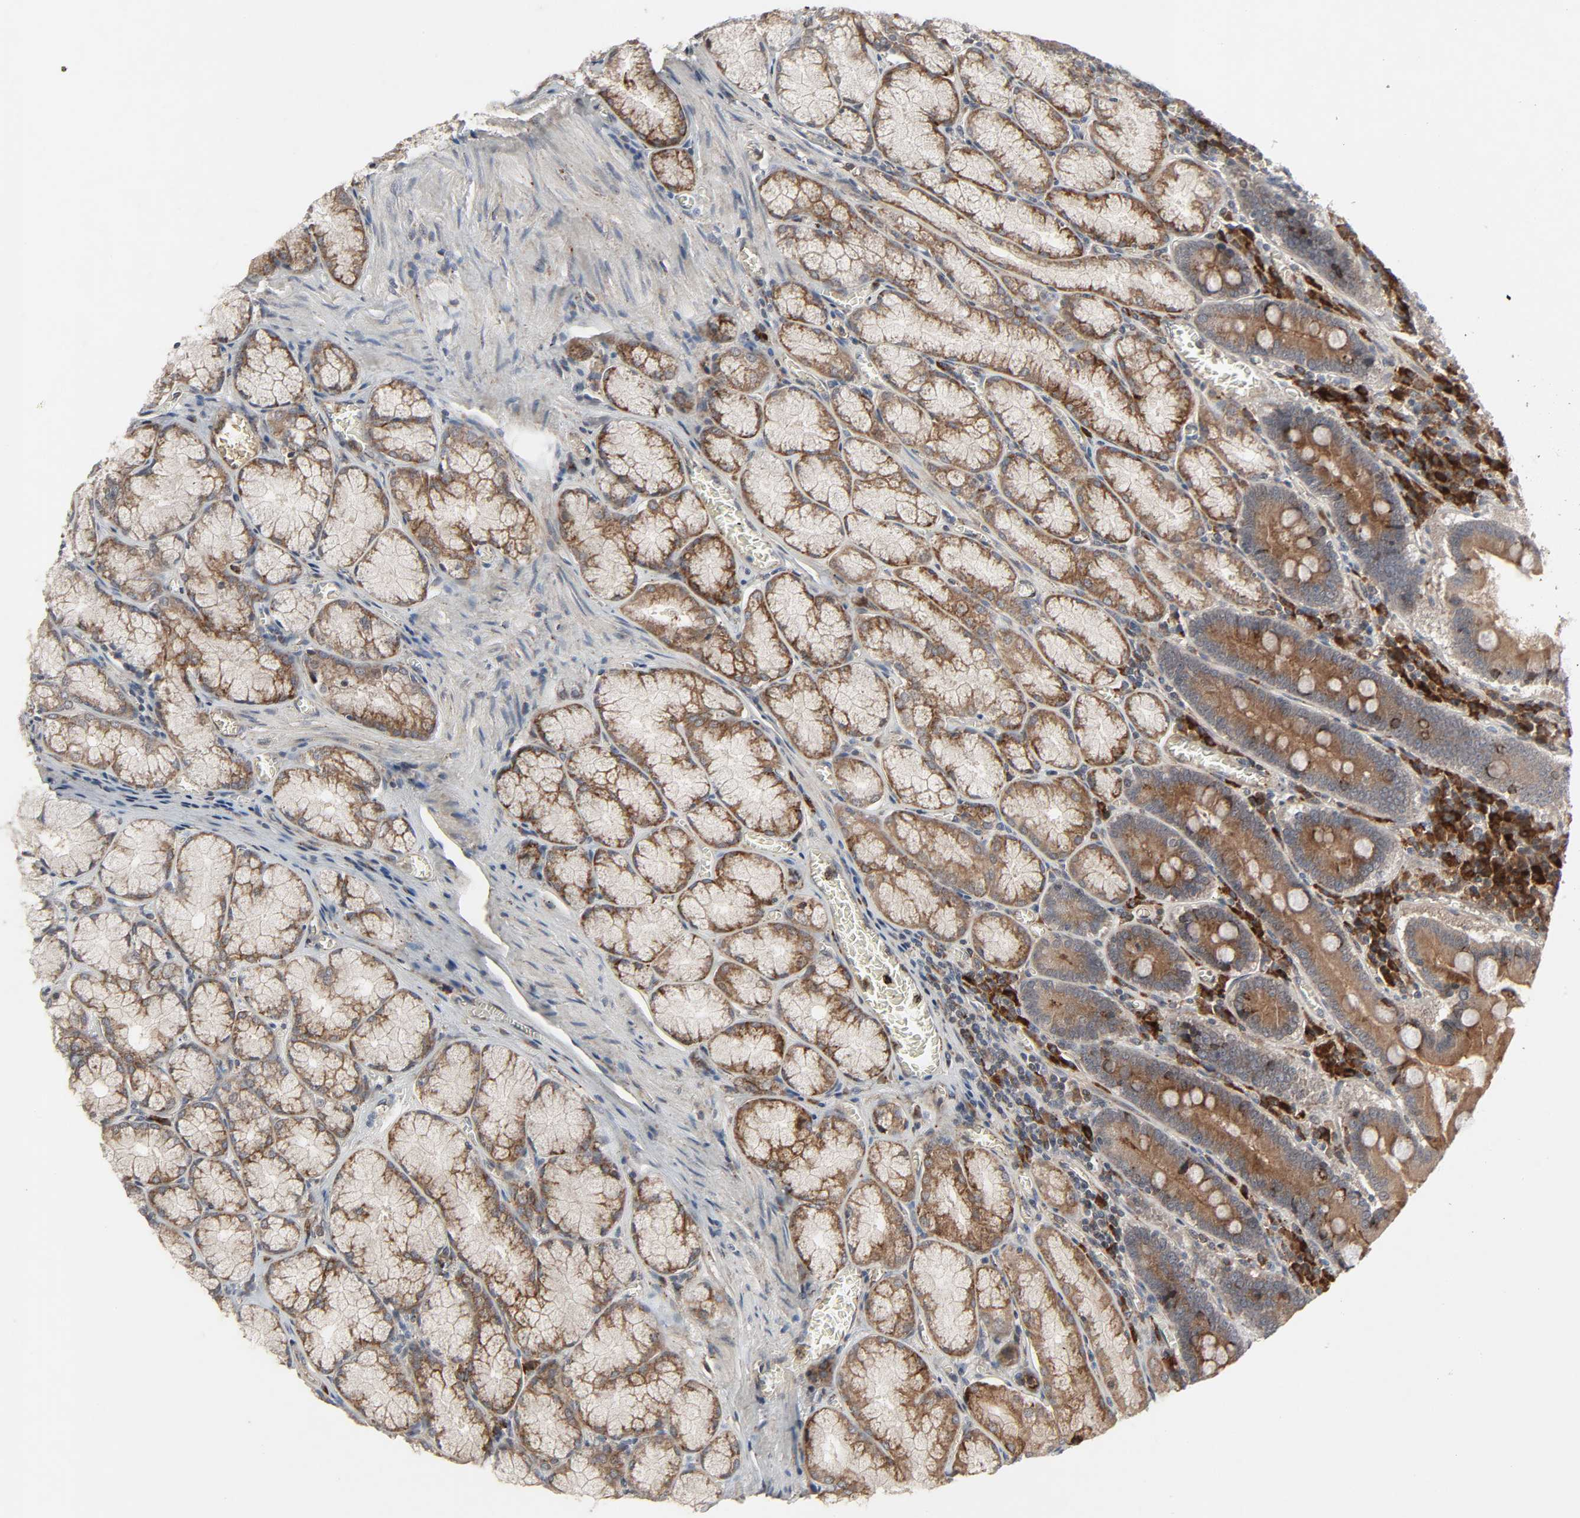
{"staining": {"intensity": "moderate", "quantity": ">75%", "location": "cytoplasmic/membranous"}, "tissue": "stomach", "cell_type": "Glandular cells", "image_type": "normal", "snomed": [{"axis": "morphology", "description": "Normal tissue, NOS"}, {"axis": "topography", "description": "Stomach, lower"}], "caption": "About >75% of glandular cells in normal human stomach exhibit moderate cytoplasmic/membranous protein staining as visualized by brown immunohistochemical staining.", "gene": "ADCY4", "patient": {"sex": "male", "age": 56}}